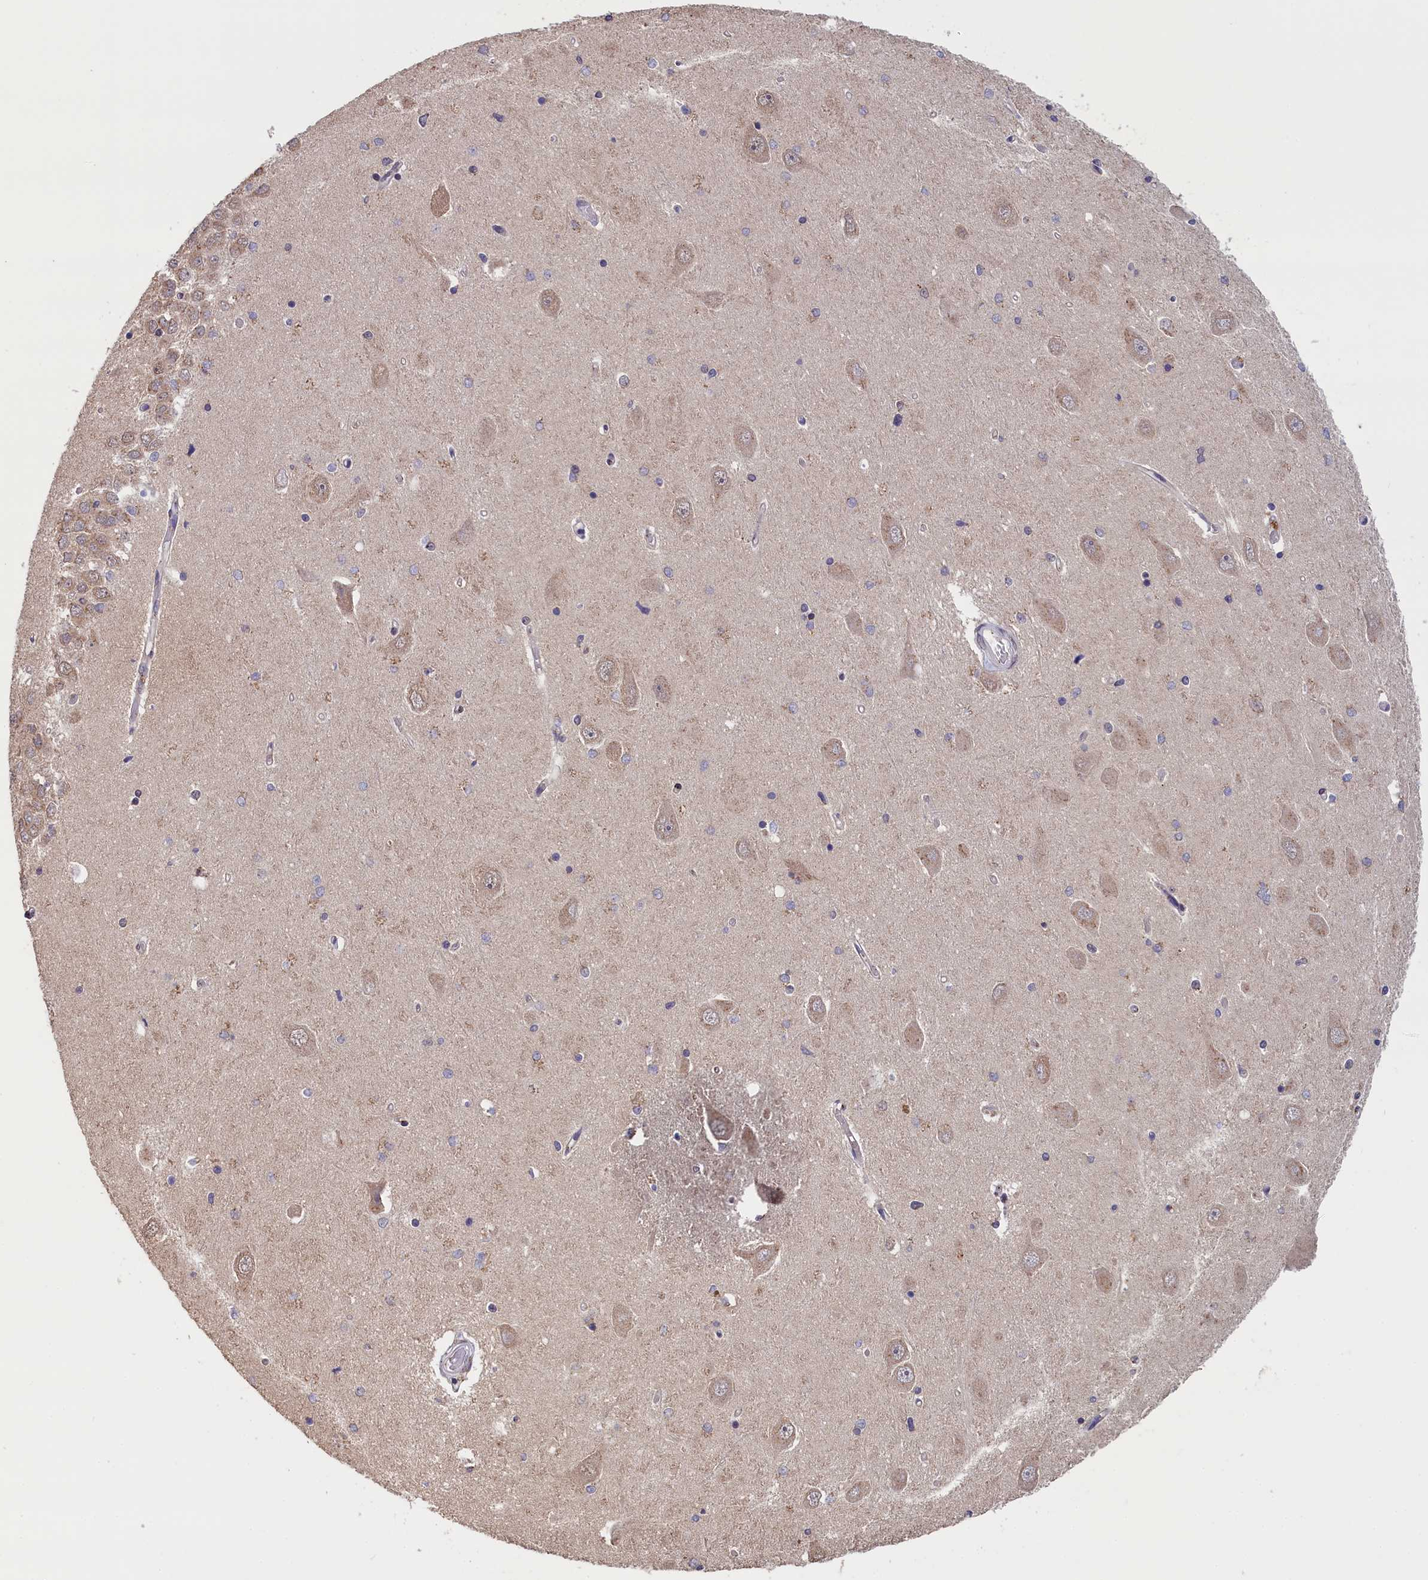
{"staining": {"intensity": "negative", "quantity": "none", "location": "none"}, "tissue": "hippocampus", "cell_type": "Glial cells", "image_type": "normal", "snomed": [{"axis": "morphology", "description": "Normal tissue, NOS"}, {"axis": "topography", "description": "Hippocampus"}], "caption": "Immunohistochemistry photomicrograph of benign hippocampus stained for a protein (brown), which demonstrates no expression in glial cells.", "gene": "PIGQ", "patient": {"sex": "male", "age": 45}}